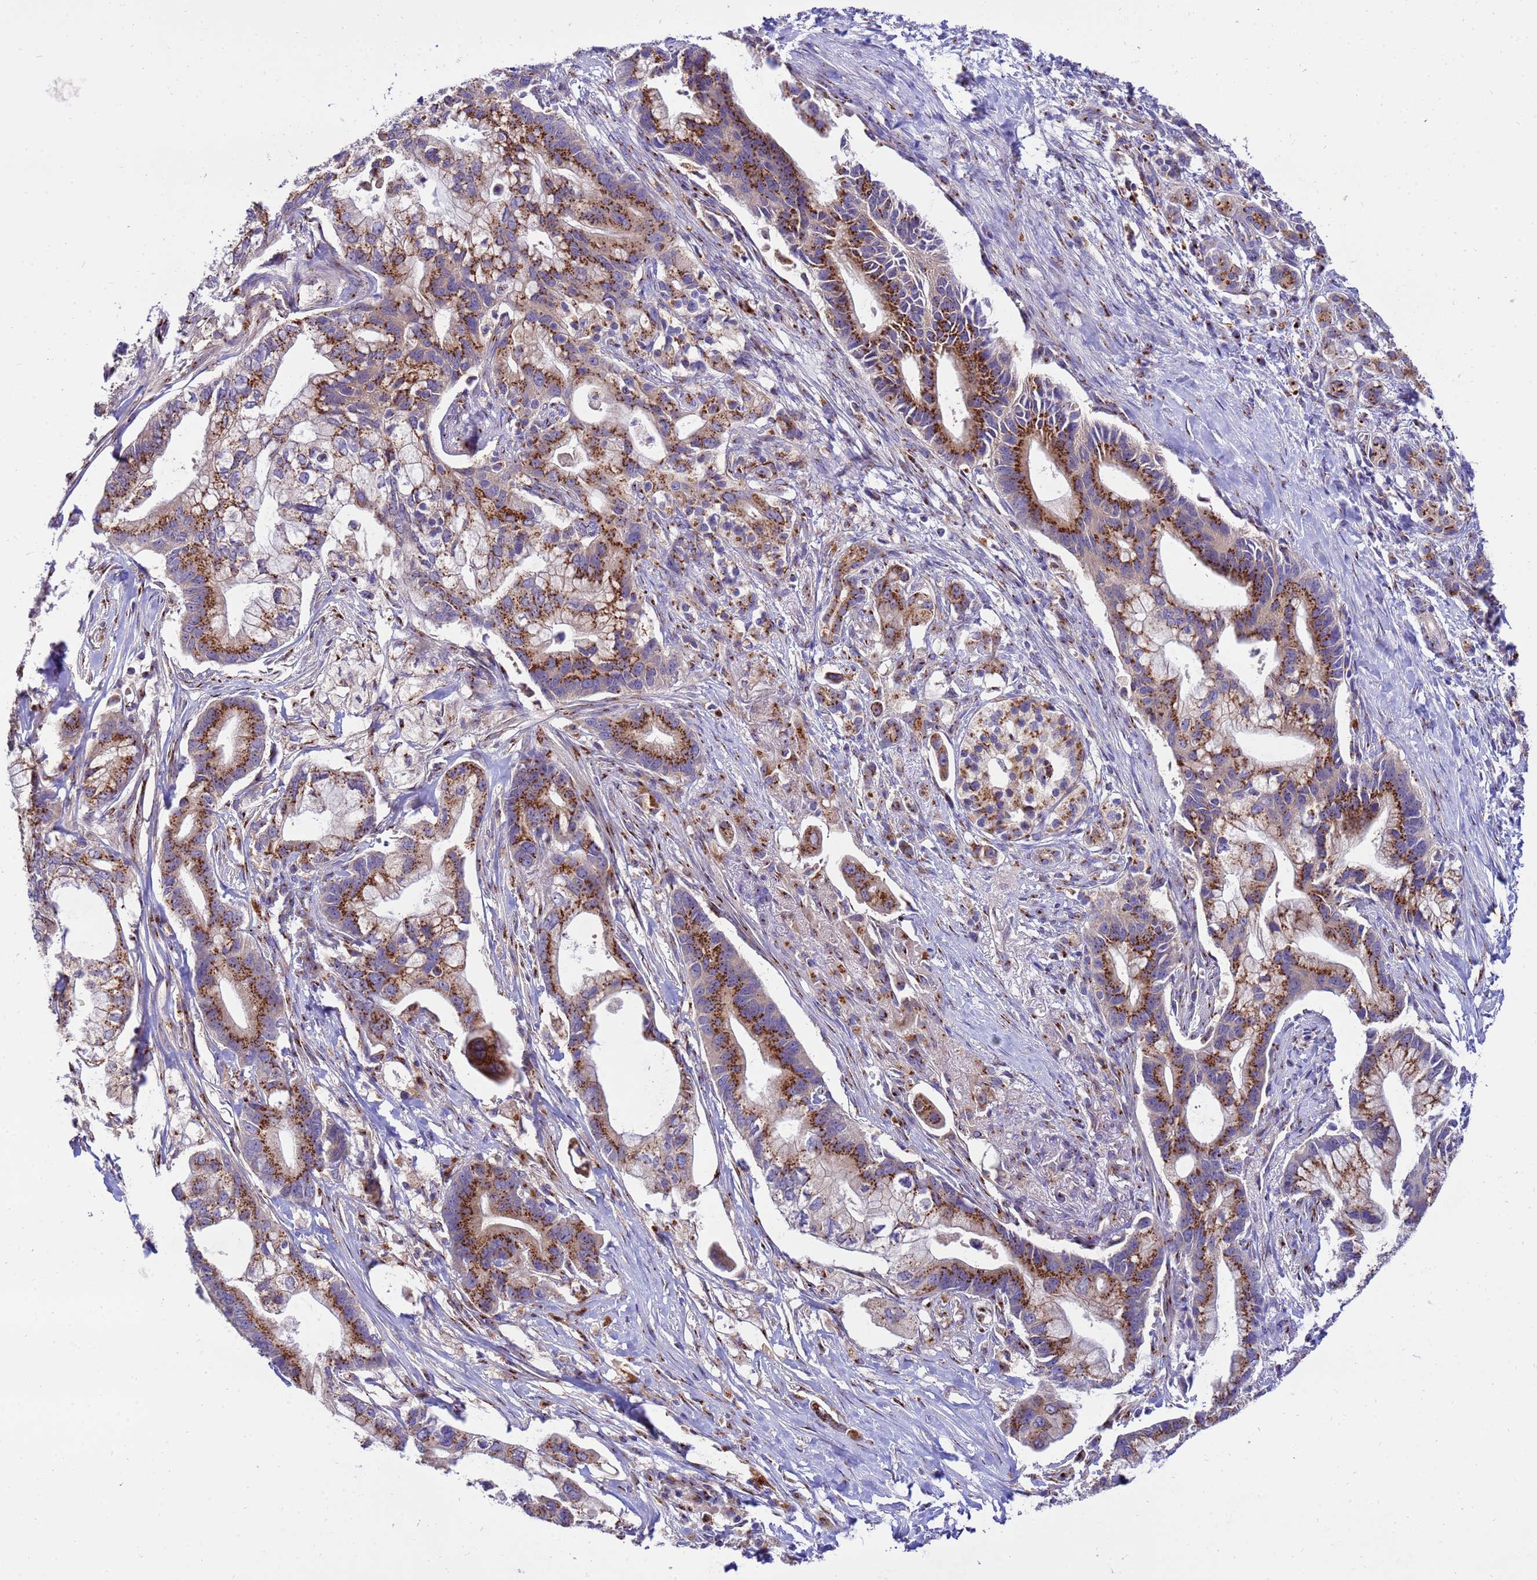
{"staining": {"intensity": "strong", "quantity": ">75%", "location": "cytoplasmic/membranous"}, "tissue": "pancreatic cancer", "cell_type": "Tumor cells", "image_type": "cancer", "snomed": [{"axis": "morphology", "description": "Adenocarcinoma, NOS"}, {"axis": "topography", "description": "Pancreas"}], "caption": "High-power microscopy captured an immunohistochemistry (IHC) image of adenocarcinoma (pancreatic), revealing strong cytoplasmic/membranous staining in about >75% of tumor cells.", "gene": "HPS3", "patient": {"sex": "male", "age": 68}}